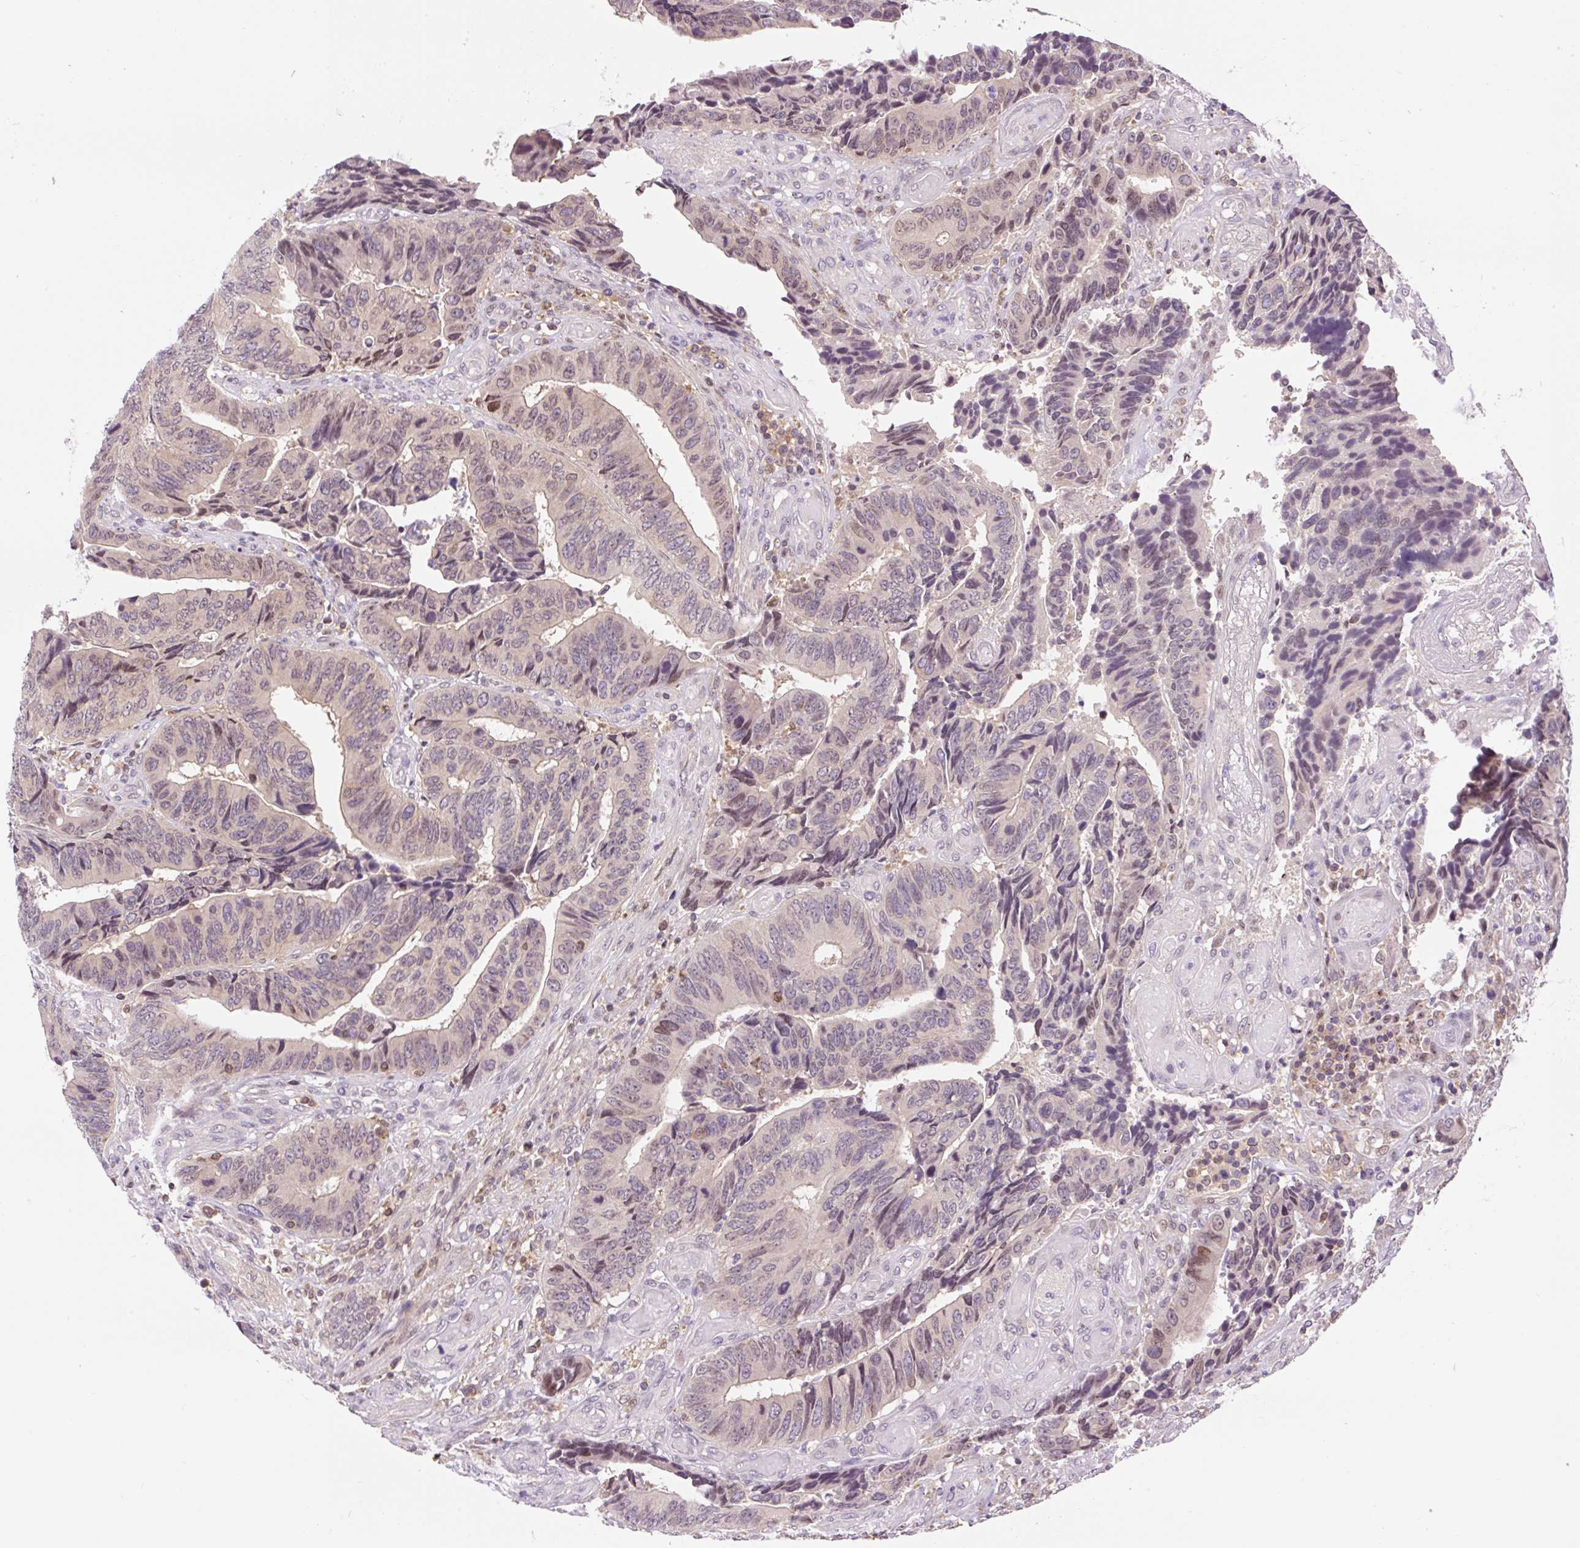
{"staining": {"intensity": "weak", "quantity": "25%-75%", "location": "nuclear"}, "tissue": "colorectal cancer", "cell_type": "Tumor cells", "image_type": "cancer", "snomed": [{"axis": "morphology", "description": "Adenocarcinoma, NOS"}, {"axis": "topography", "description": "Colon"}], "caption": "The micrograph shows staining of colorectal adenocarcinoma, revealing weak nuclear protein staining (brown color) within tumor cells.", "gene": "CARD11", "patient": {"sex": "male", "age": 87}}